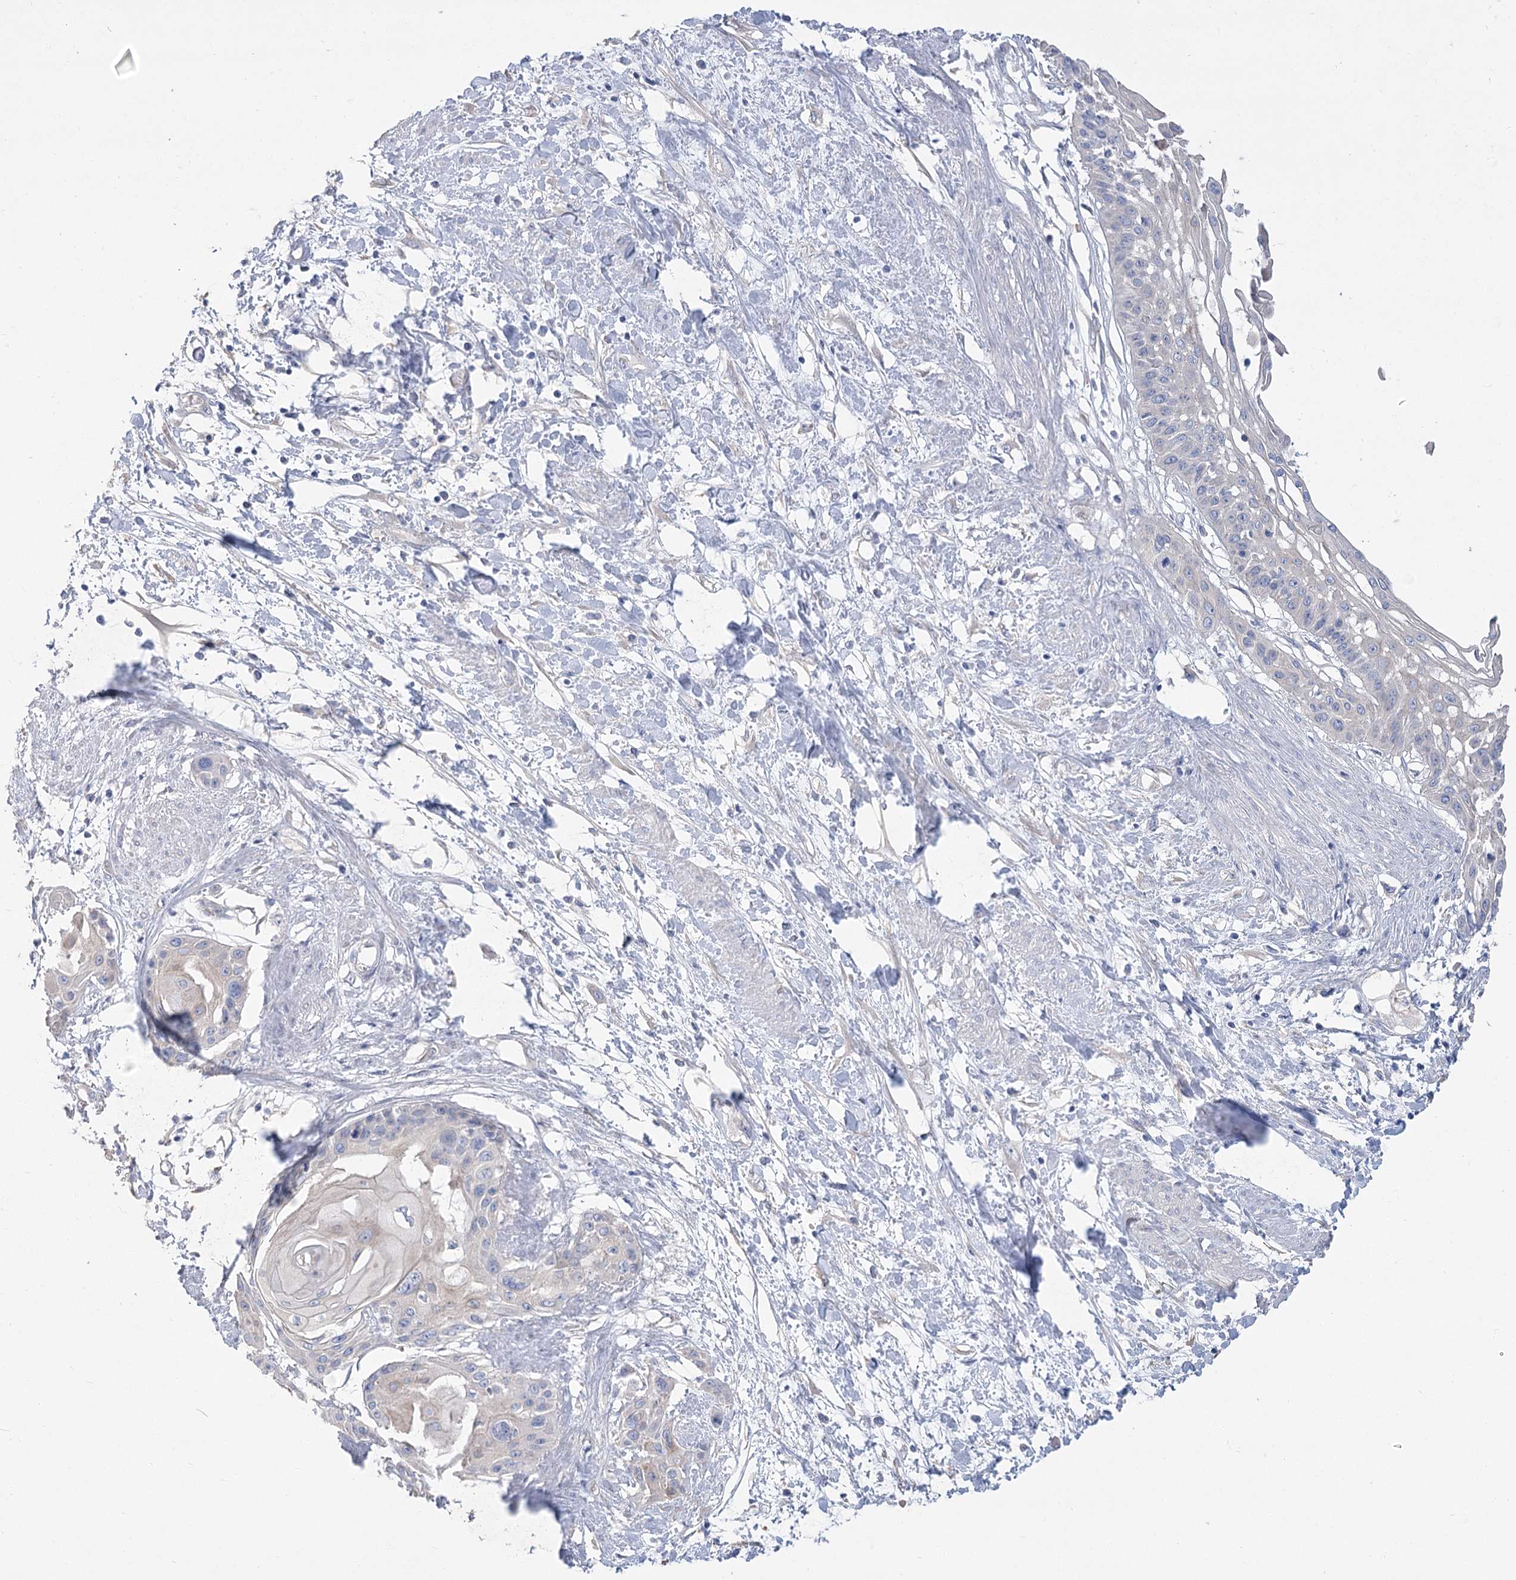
{"staining": {"intensity": "negative", "quantity": "none", "location": "none"}, "tissue": "cervical cancer", "cell_type": "Tumor cells", "image_type": "cancer", "snomed": [{"axis": "morphology", "description": "Squamous cell carcinoma, NOS"}, {"axis": "topography", "description": "Cervix"}], "caption": "Cervical cancer (squamous cell carcinoma) was stained to show a protein in brown. There is no significant positivity in tumor cells.", "gene": "SLC9A3", "patient": {"sex": "female", "age": 57}}